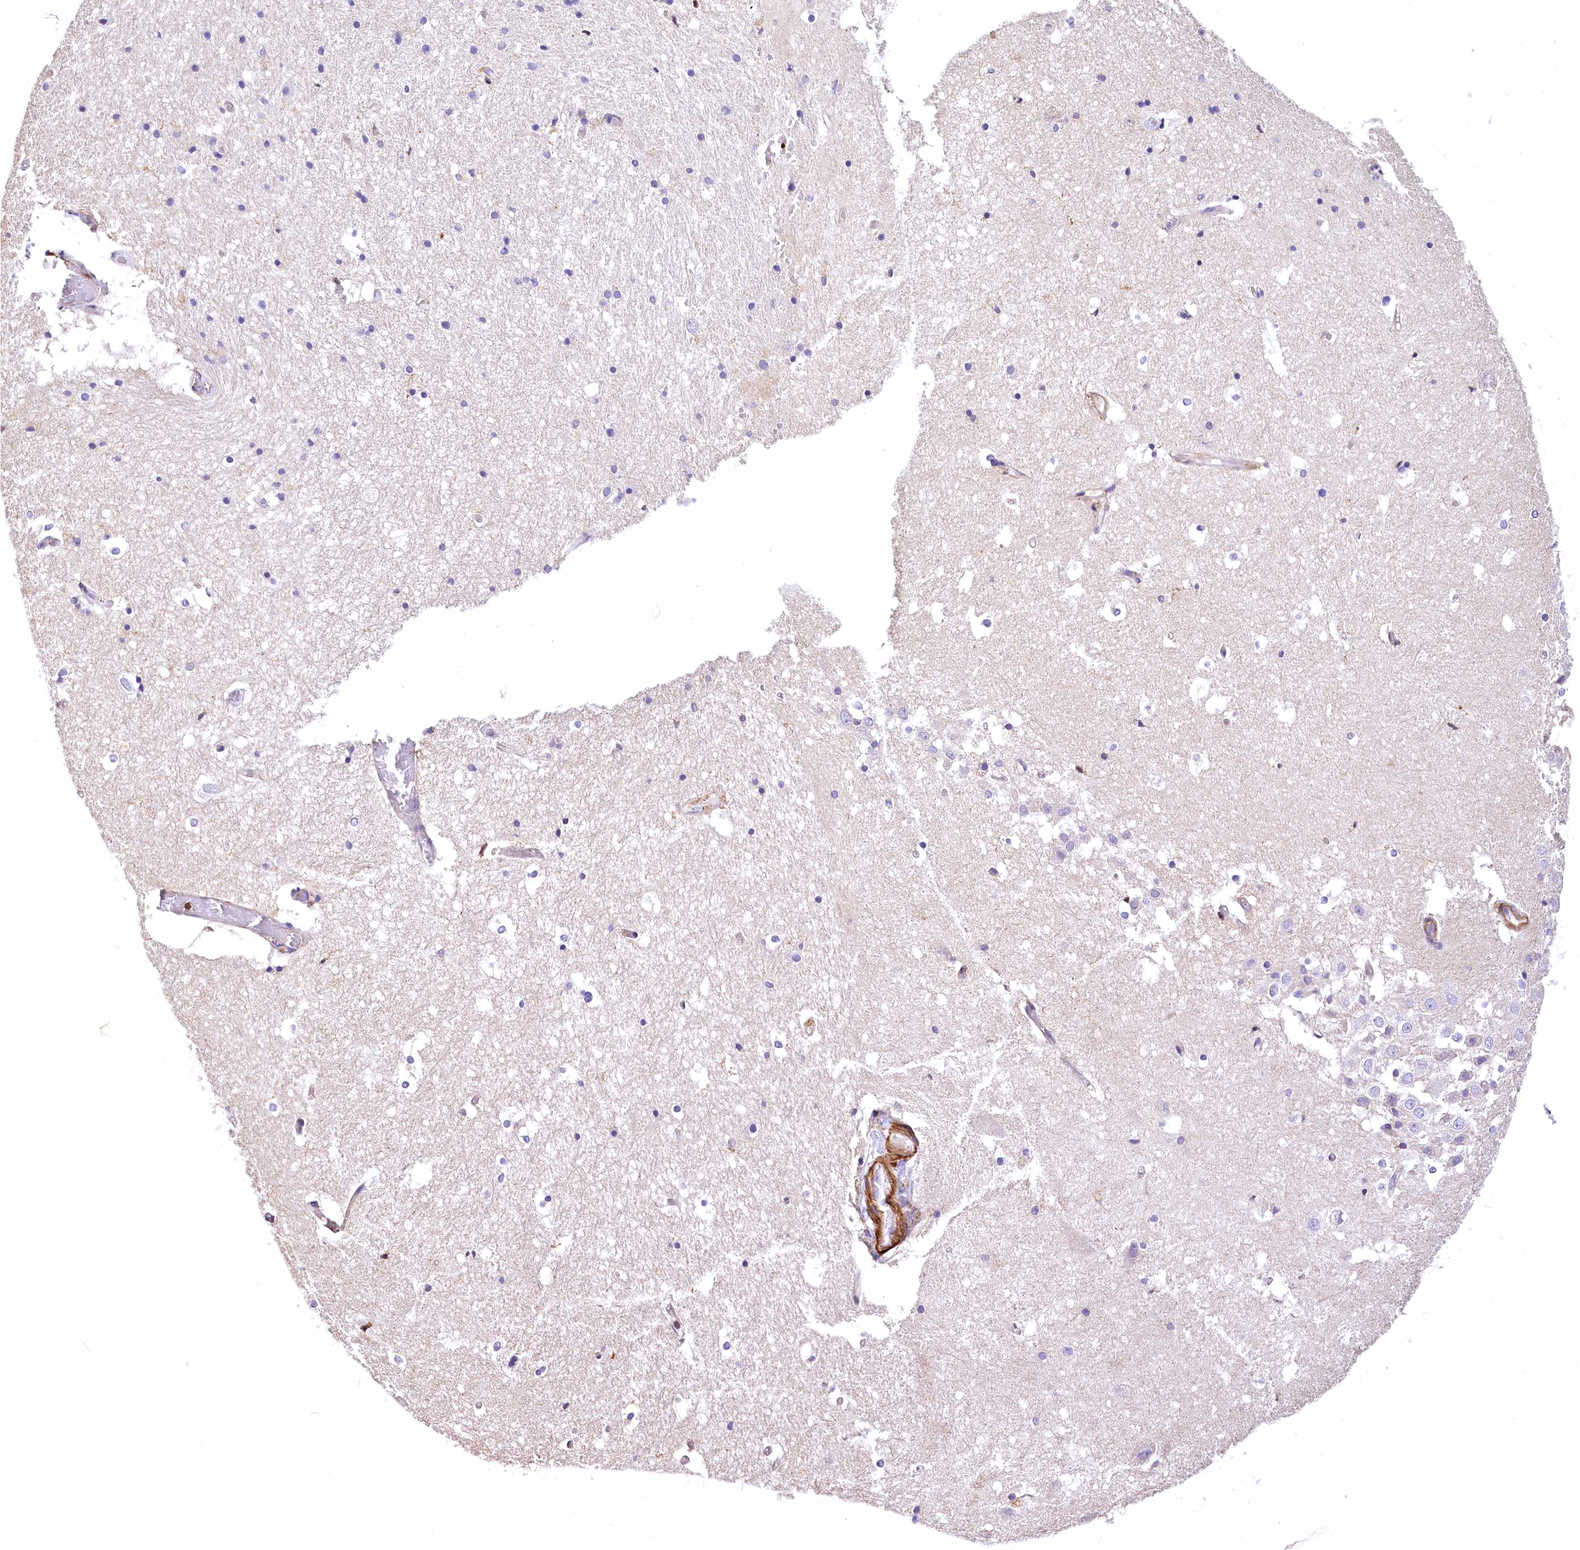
{"staining": {"intensity": "negative", "quantity": "none", "location": "none"}, "tissue": "hippocampus", "cell_type": "Glial cells", "image_type": "normal", "snomed": [{"axis": "morphology", "description": "Normal tissue, NOS"}, {"axis": "topography", "description": "Hippocampus"}], "caption": "Human hippocampus stained for a protein using IHC demonstrates no expression in glial cells.", "gene": "DPP3", "patient": {"sex": "female", "age": 52}}